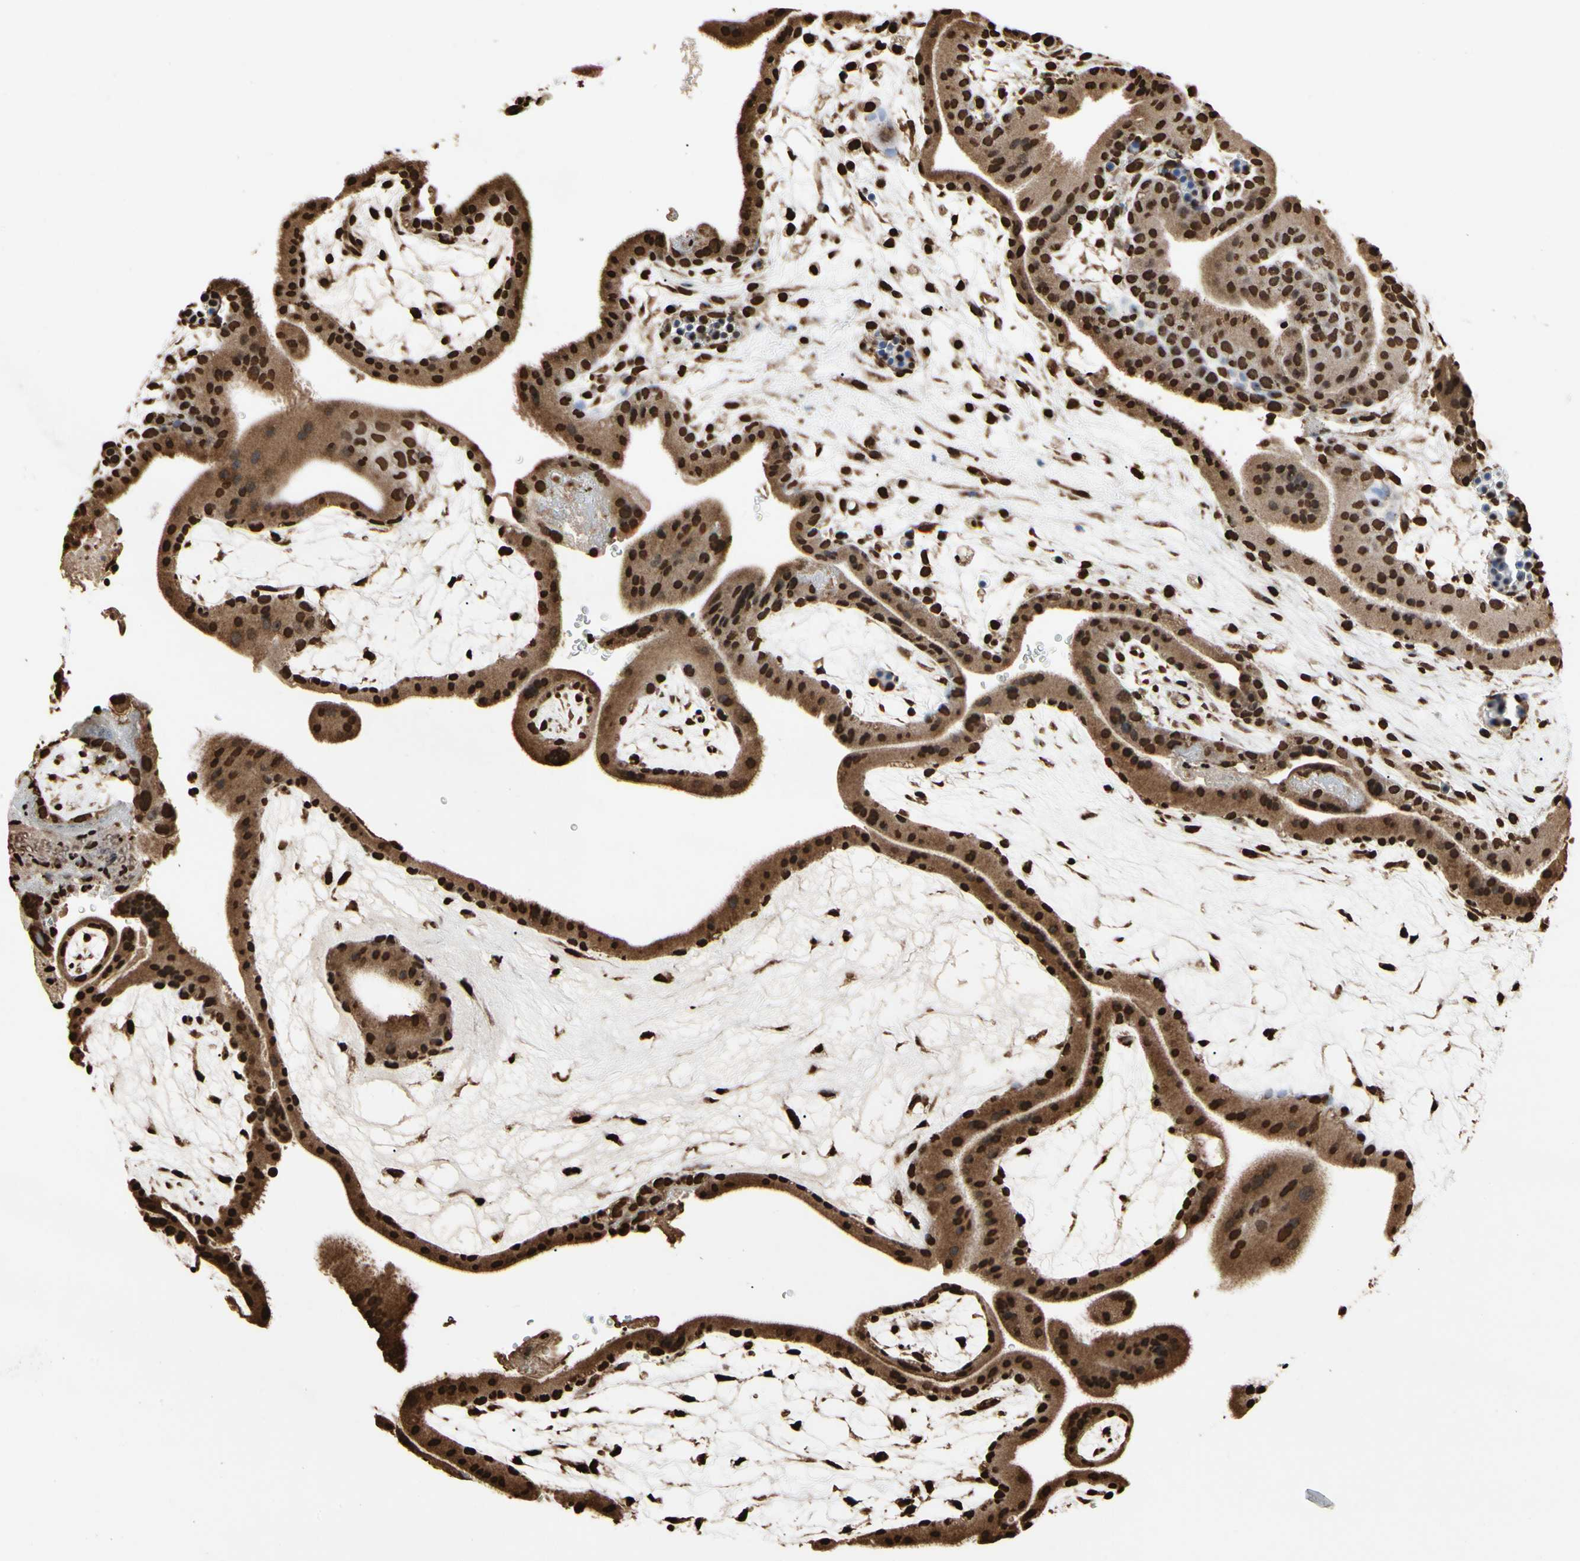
{"staining": {"intensity": "strong", "quantity": ">75%", "location": "cytoplasmic/membranous,nuclear"}, "tissue": "placenta", "cell_type": "Trophoblastic cells", "image_type": "normal", "snomed": [{"axis": "morphology", "description": "Normal tissue, NOS"}, {"axis": "topography", "description": "Placenta"}], "caption": "Immunohistochemistry micrograph of benign placenta stained for a protein (brown), which exhibits high levels of strong cytoplasmic/membranous,nuclear positivity in about >75% of trophoblastic cells.", "gene": "HNRNPK", "patient": {"sex": "female", "age": 19}}